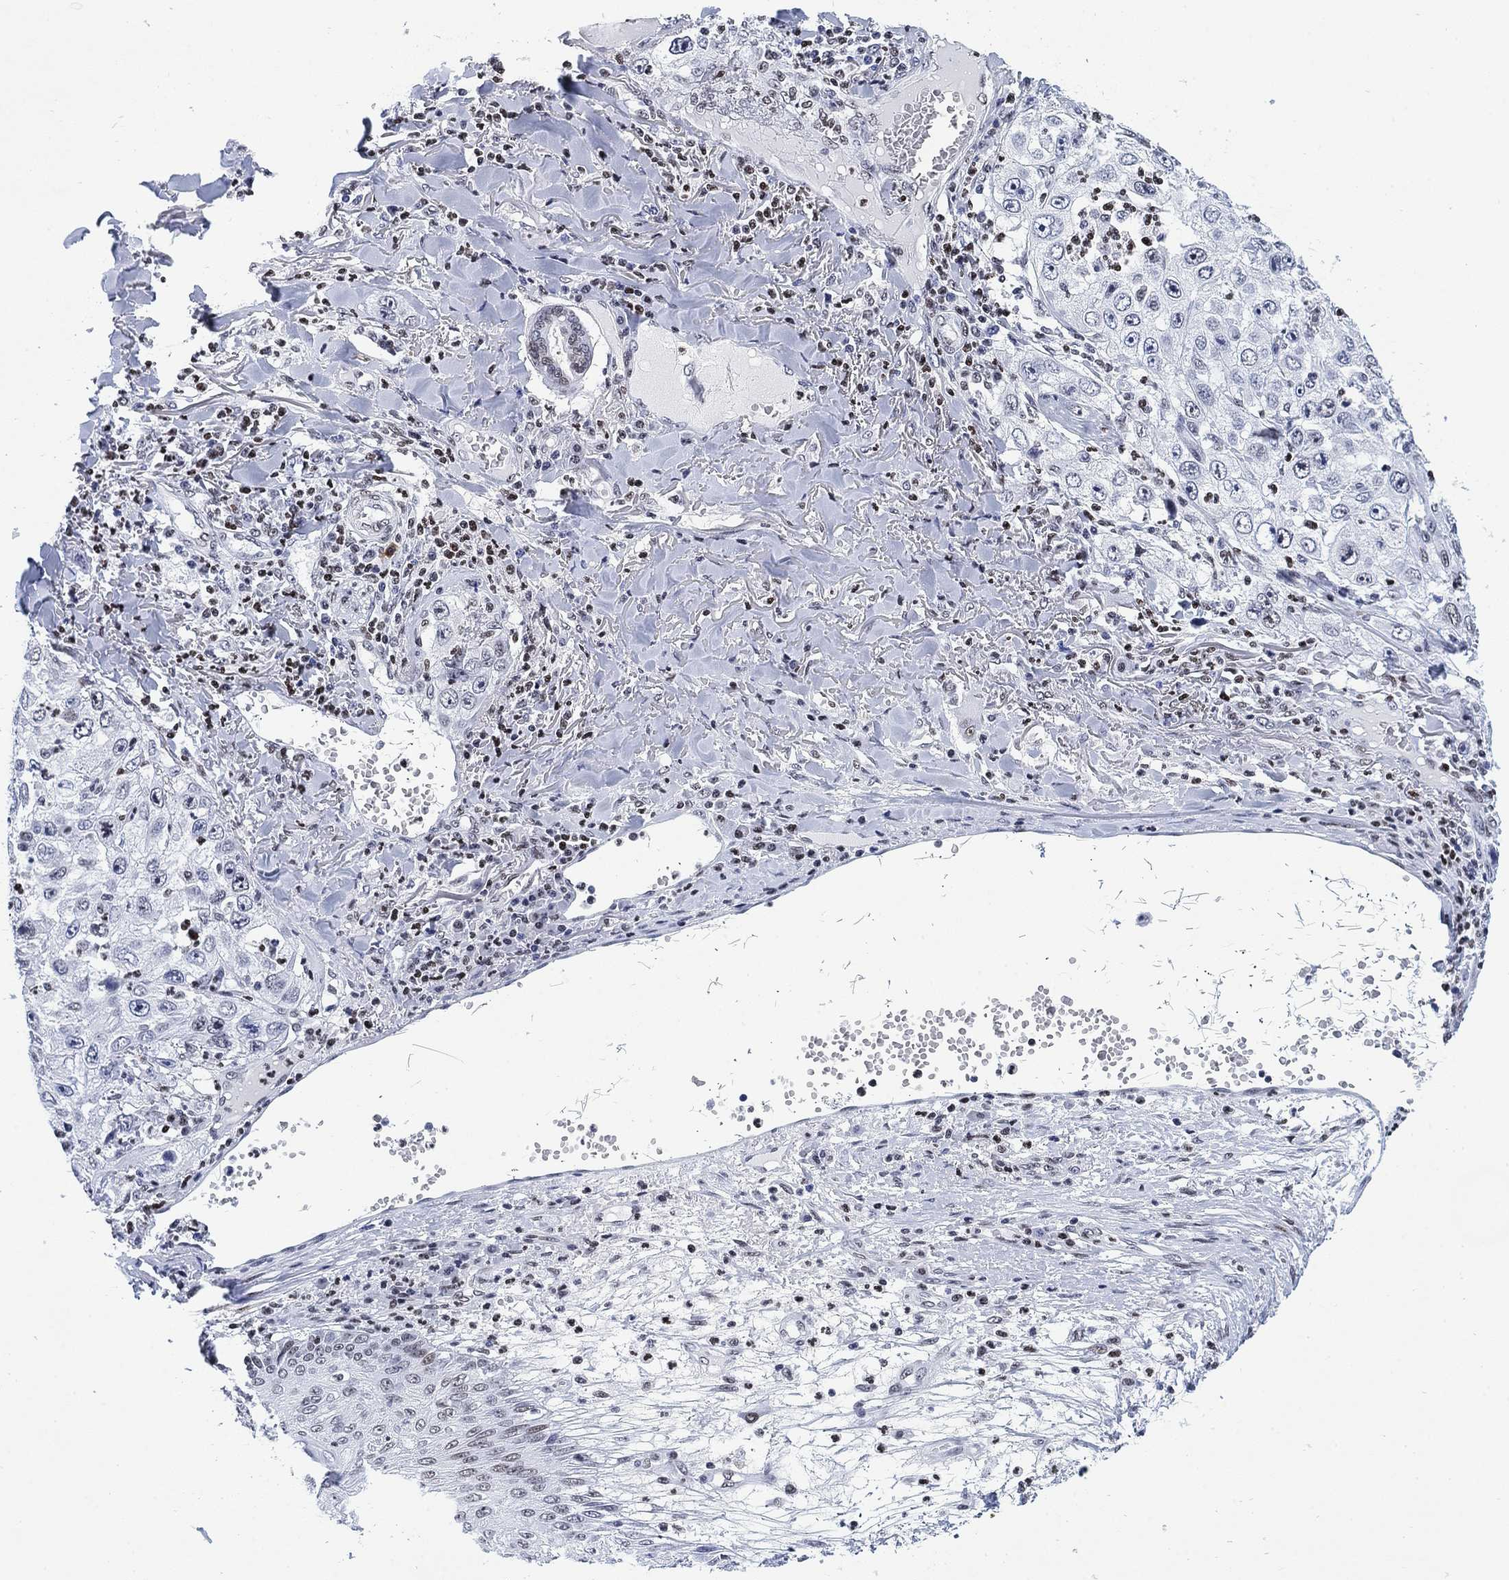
{"staining": {"intensity": "moderate", "quantity": "<25%", "location": "nuclear"}, "tissue": "skin cancer", "cell_type": "Tumor cells", "image_type": "cancer", "snomed": [{"axis": "morphology", "description": "Squamous cell carcinoma, NOS"}, {"axis": "topography", "description": "Skin"}], "caption": "The immunohistochemical stain labels moderate nuclear staining in tumor cells of skin cancer (squamous cell carcinoma) tissue. (brown staining indicates protein expression, while blue staining denotes nuclei).", "gene": "H1-10", "patient": {"sex": "male", "age": 82}}